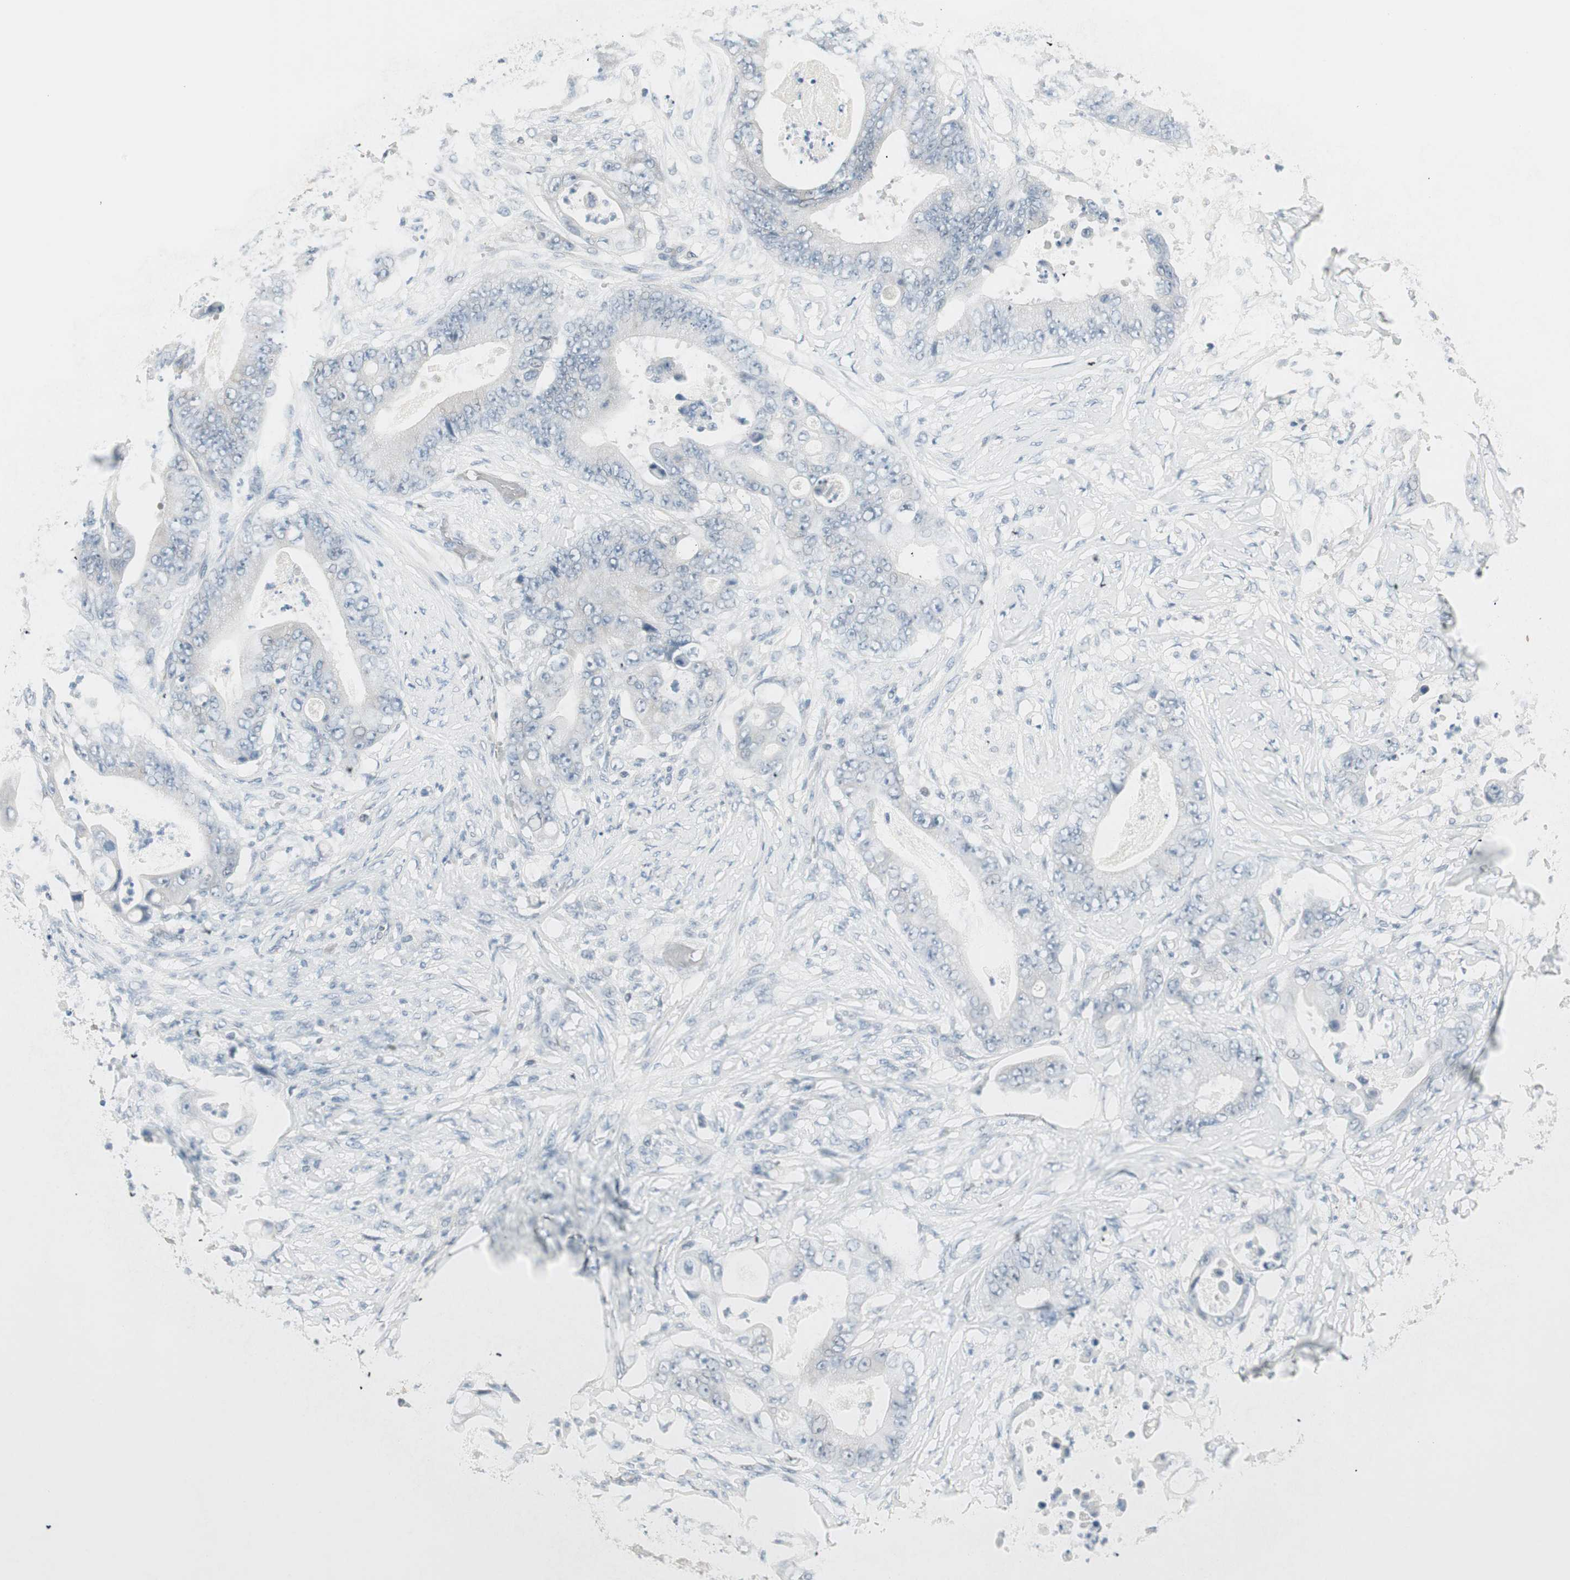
{"staining": {"intensity": "negative", "quantity": "none", "location": "none"}, "tissue": "stomach cancer", "cell_type": "Tumor cells", "image_type": "cancer", "snomed": [{"axis": "morphology", "description": "Adenocarcinoma, NOS"}, {"axis": "topography", "description": "Stomach"}], "caption": "Tumor cells are negative for brown protein staining in adenocarcinoma (stomach).", "gene": "MAP4K1", "patient": {"sex": "female", "age": 73}}